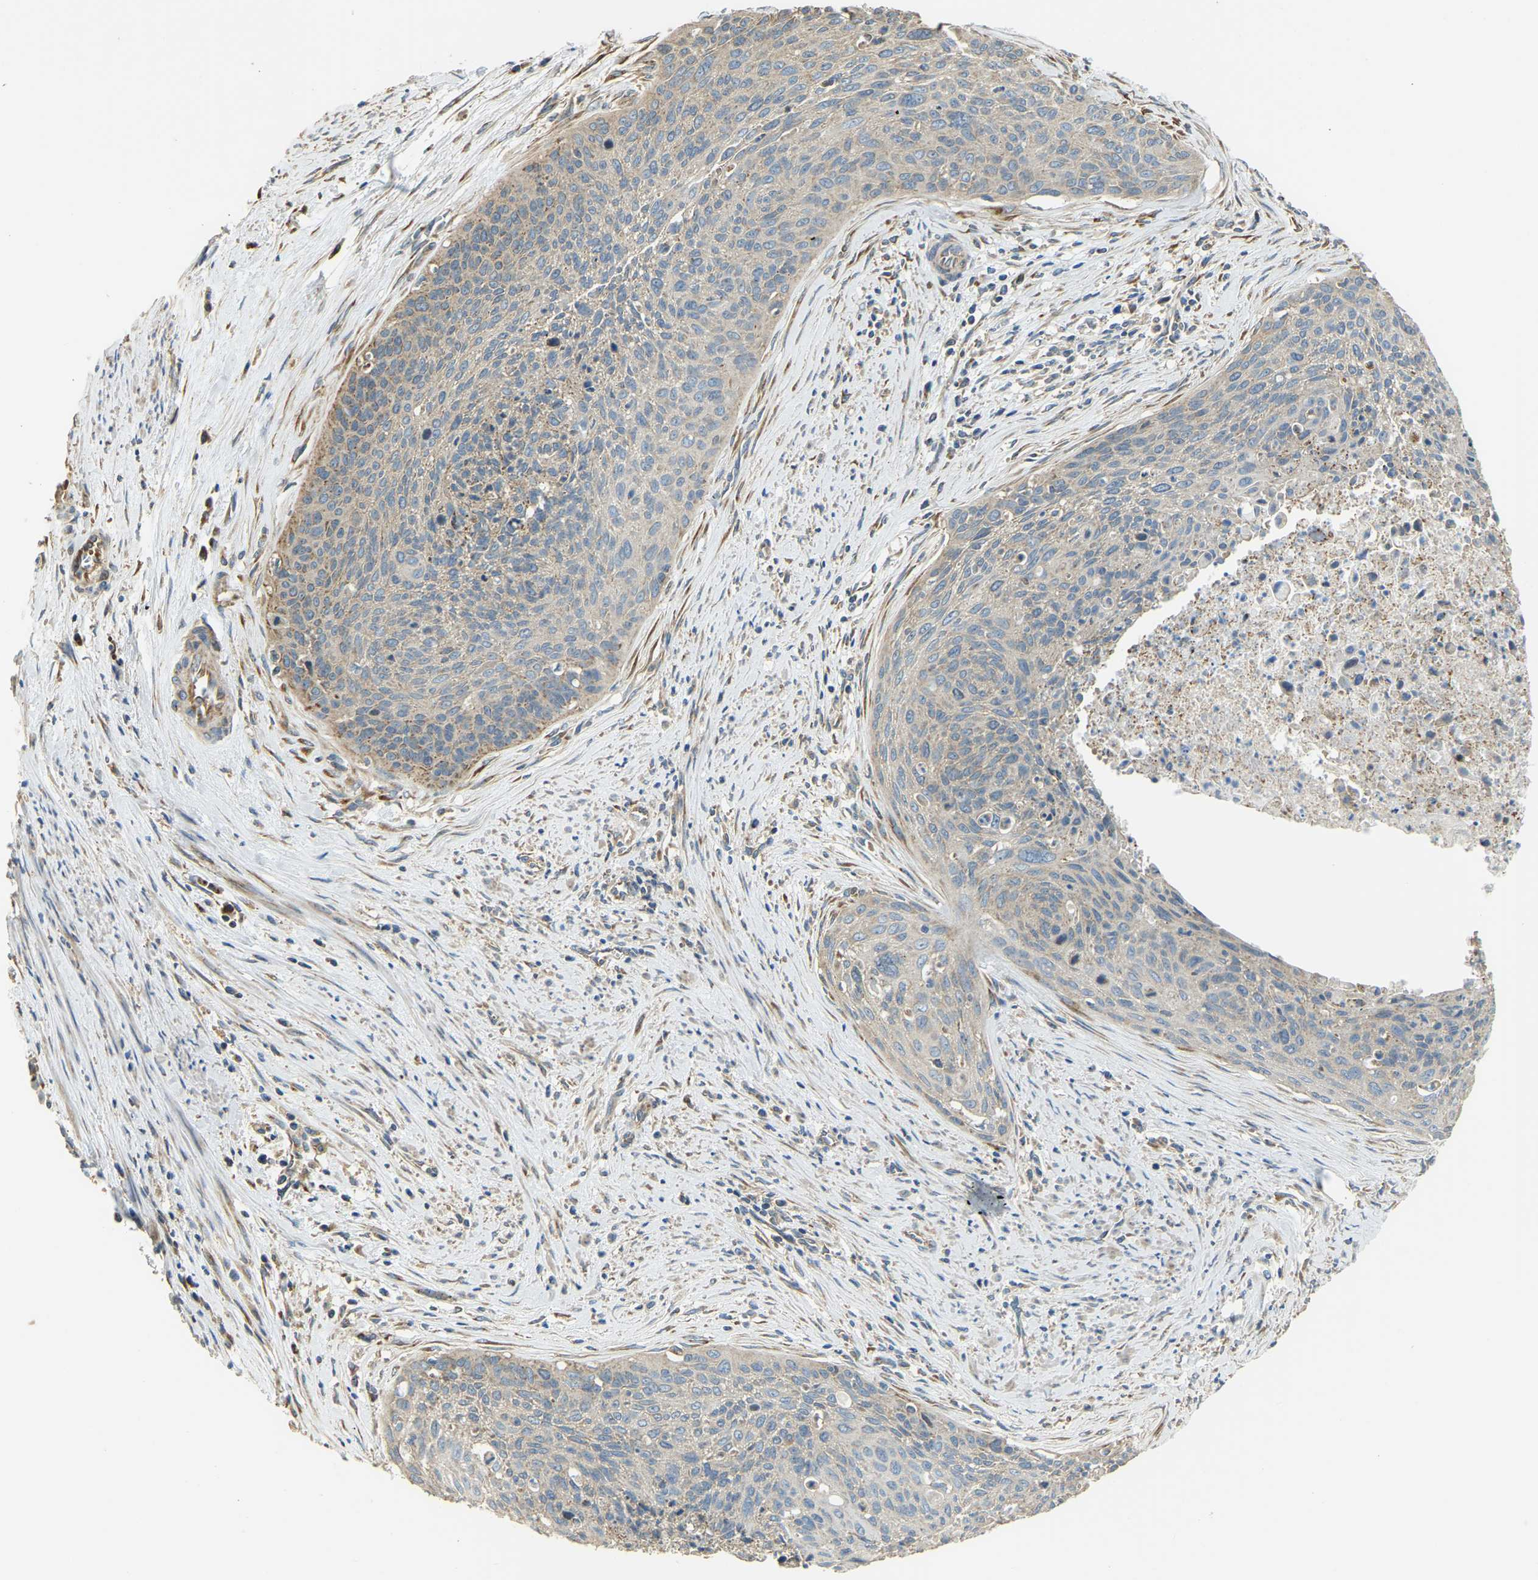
{"staining": {"intensity": "weak", "quantity": "25%-75%", "location": "cytoplasmic/membranous"}, "tissue": "cervical cancer", "cell_type": "Tumor cells", "image_type": "cancer", "snomed": [{"axis": "morphology", "description": "Squamous cell carcinoma, NOS"}, {"axis": "topography", "description": "Cervix"}], "caption": "Brown immunohistochemical staining in squamous cell carcinoma (cervical) displays weak cytoplasmic/membranous positivity in about 25%-75% of tumor cells. Immunohistochemistry (ihc) stains the protein in brown and the nuclei are stained blue.", "gene": "PSMD7", "patient": {"sex": "female", "age": 55}}